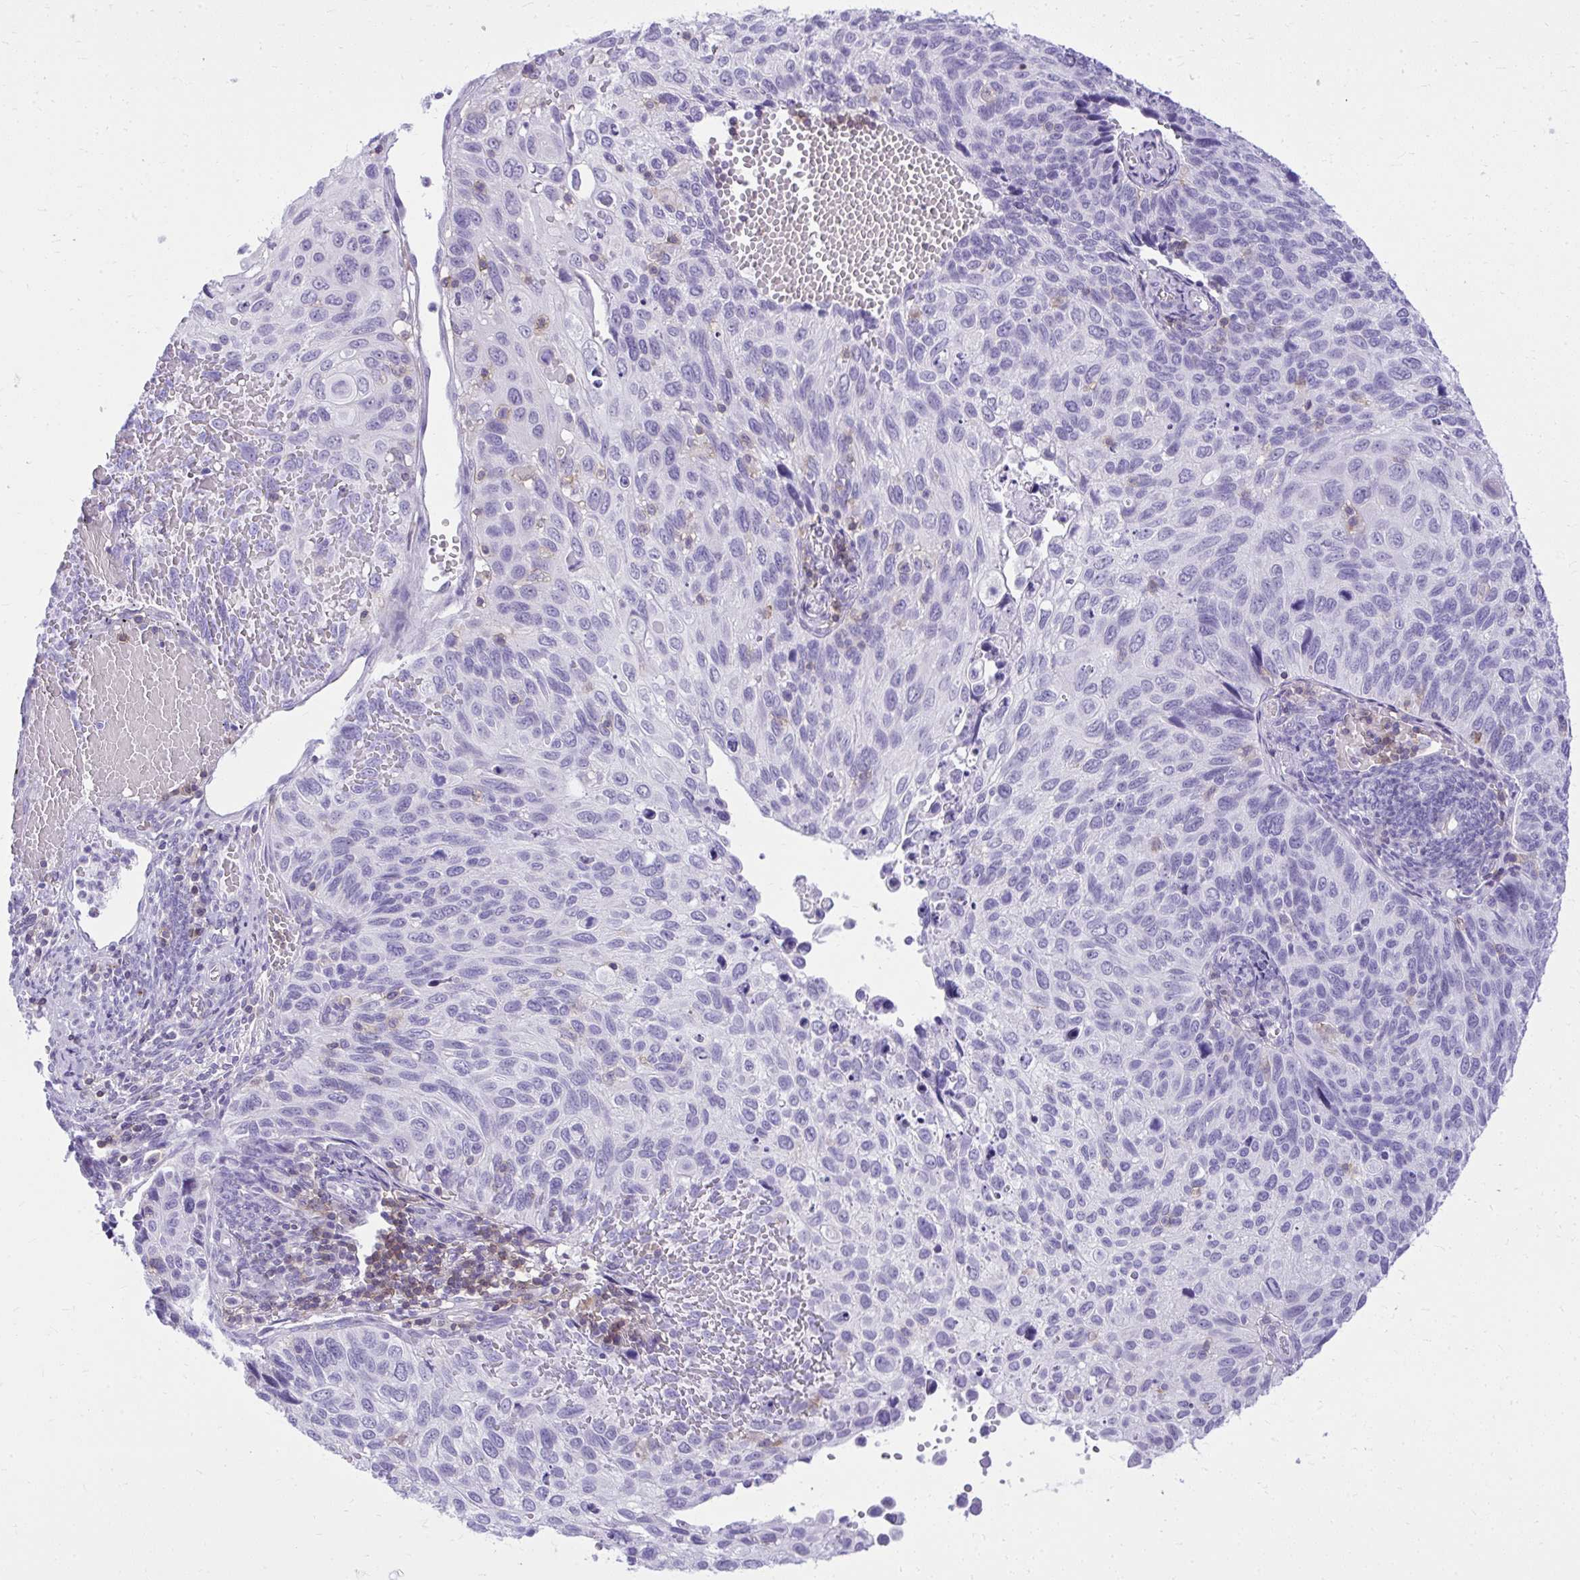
{"staining": {"intensity": "negative", "quantity": "none", "location": "none"}, "tissue": "cervical cancer", "cell_type": "Tumor cells", "image_type": "cancer", "snomed": [{"axis": "morphology", "description": "Squamous cell carcinoma, NOS"}, {"axis": "topography", "description": "Cervix"}], "caption": "Tumor cells are negative for protein expression in human squamous cell carcinoma (cervical).", "gene": "GPRIN3", "patient": {"sex": "female", "age": 70}}